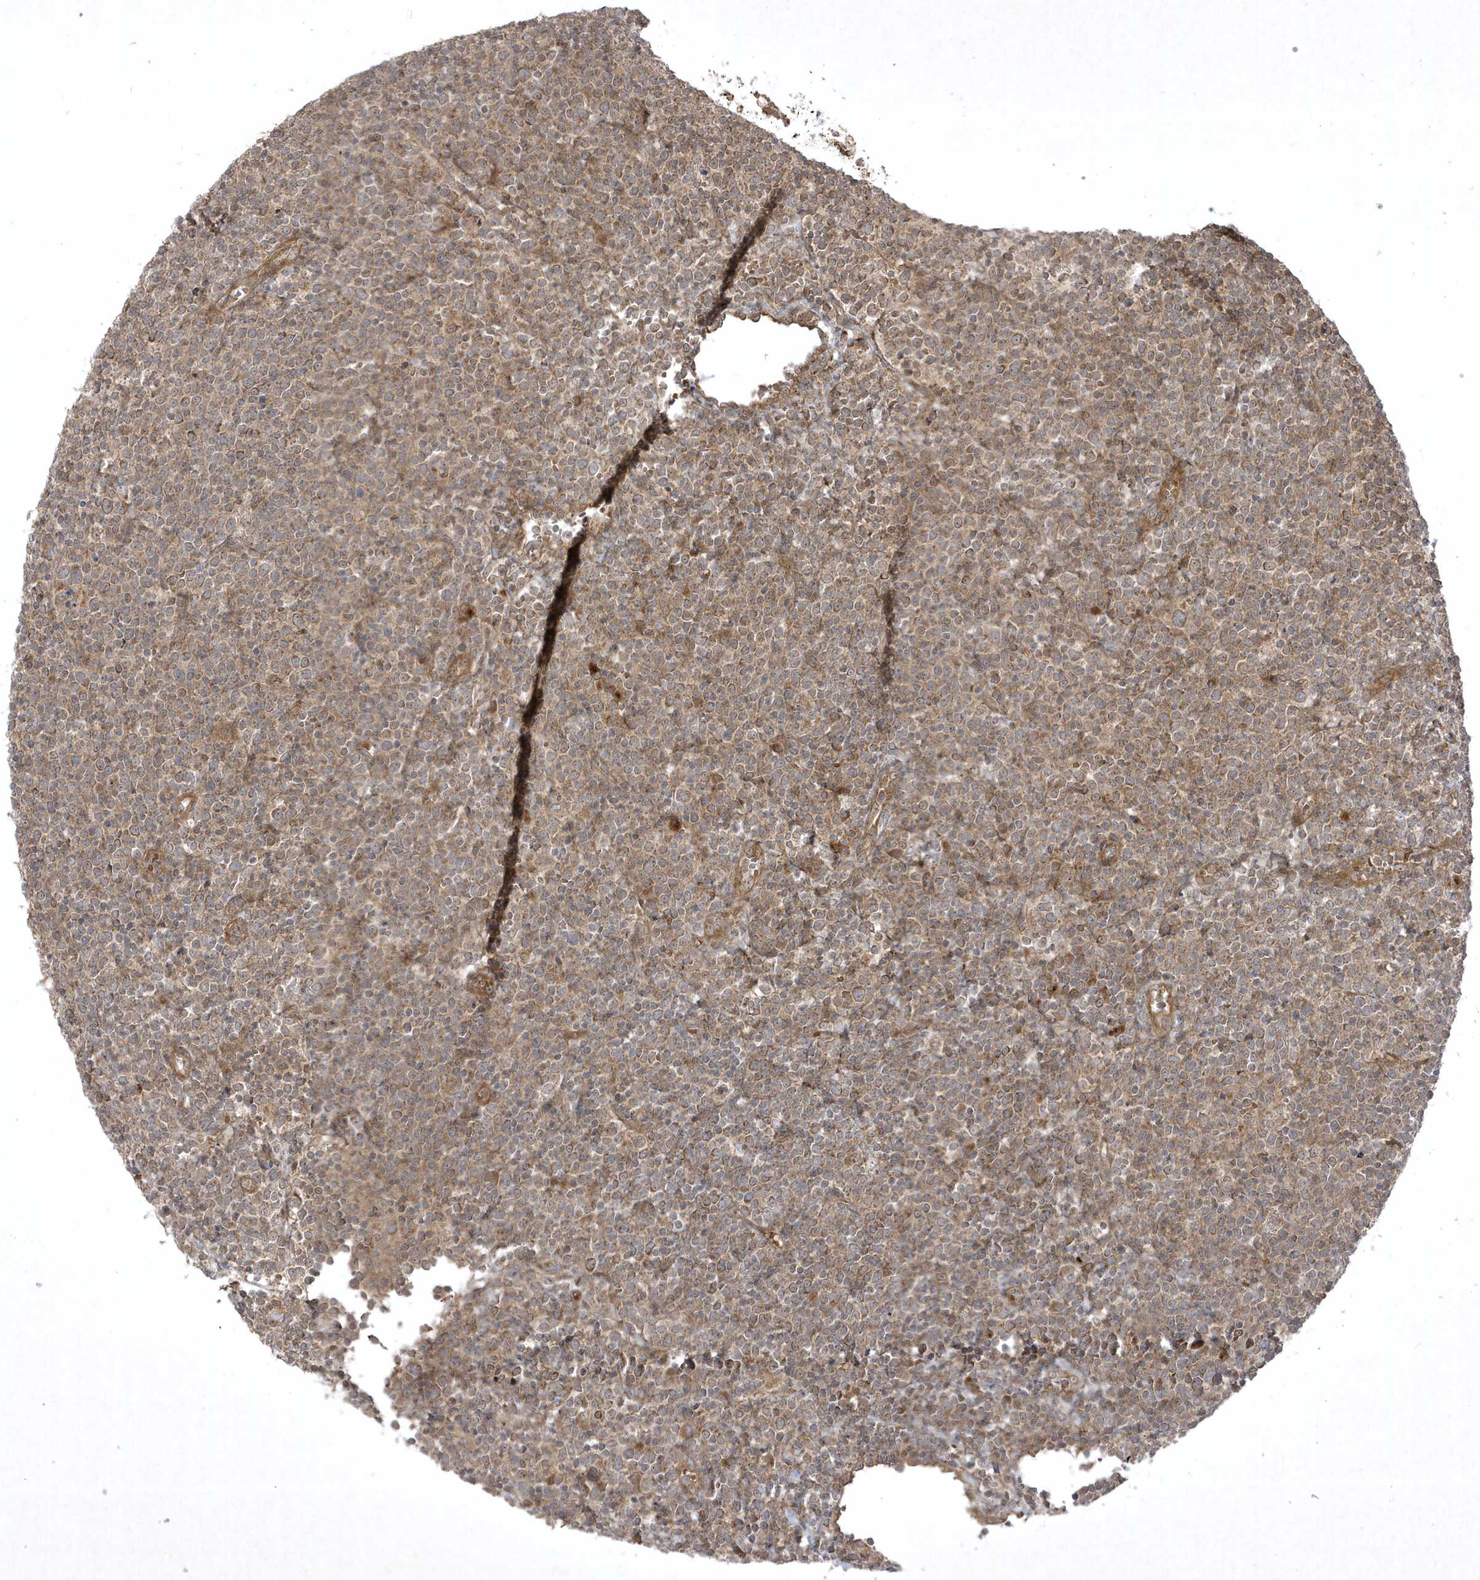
{"staining": {"intensity": "weak", "quantity": ">75%", "location": "cytoplasmic/membranous"}, "tissue": "lymphoma", "cell_type": "Tumor cells", "image_type": "cancer", "snomed": [{"axis": "morphology", "description": "Malignant lymphoma, non-Hodgkin's type, High grade"}, {"axis": "topography", "description": "Lymph node"}], "caption": "The immunohistochemical stain labels weak cytoplasmic/membranous expression in tumor cells of malignant lymphoma, non-Hodgkin's type (high-grade) tissue. (IHC, brightfield microscopy, high magnification).", "gene": "FAM83C", "patient": {"sex": "male", "age": 61}}